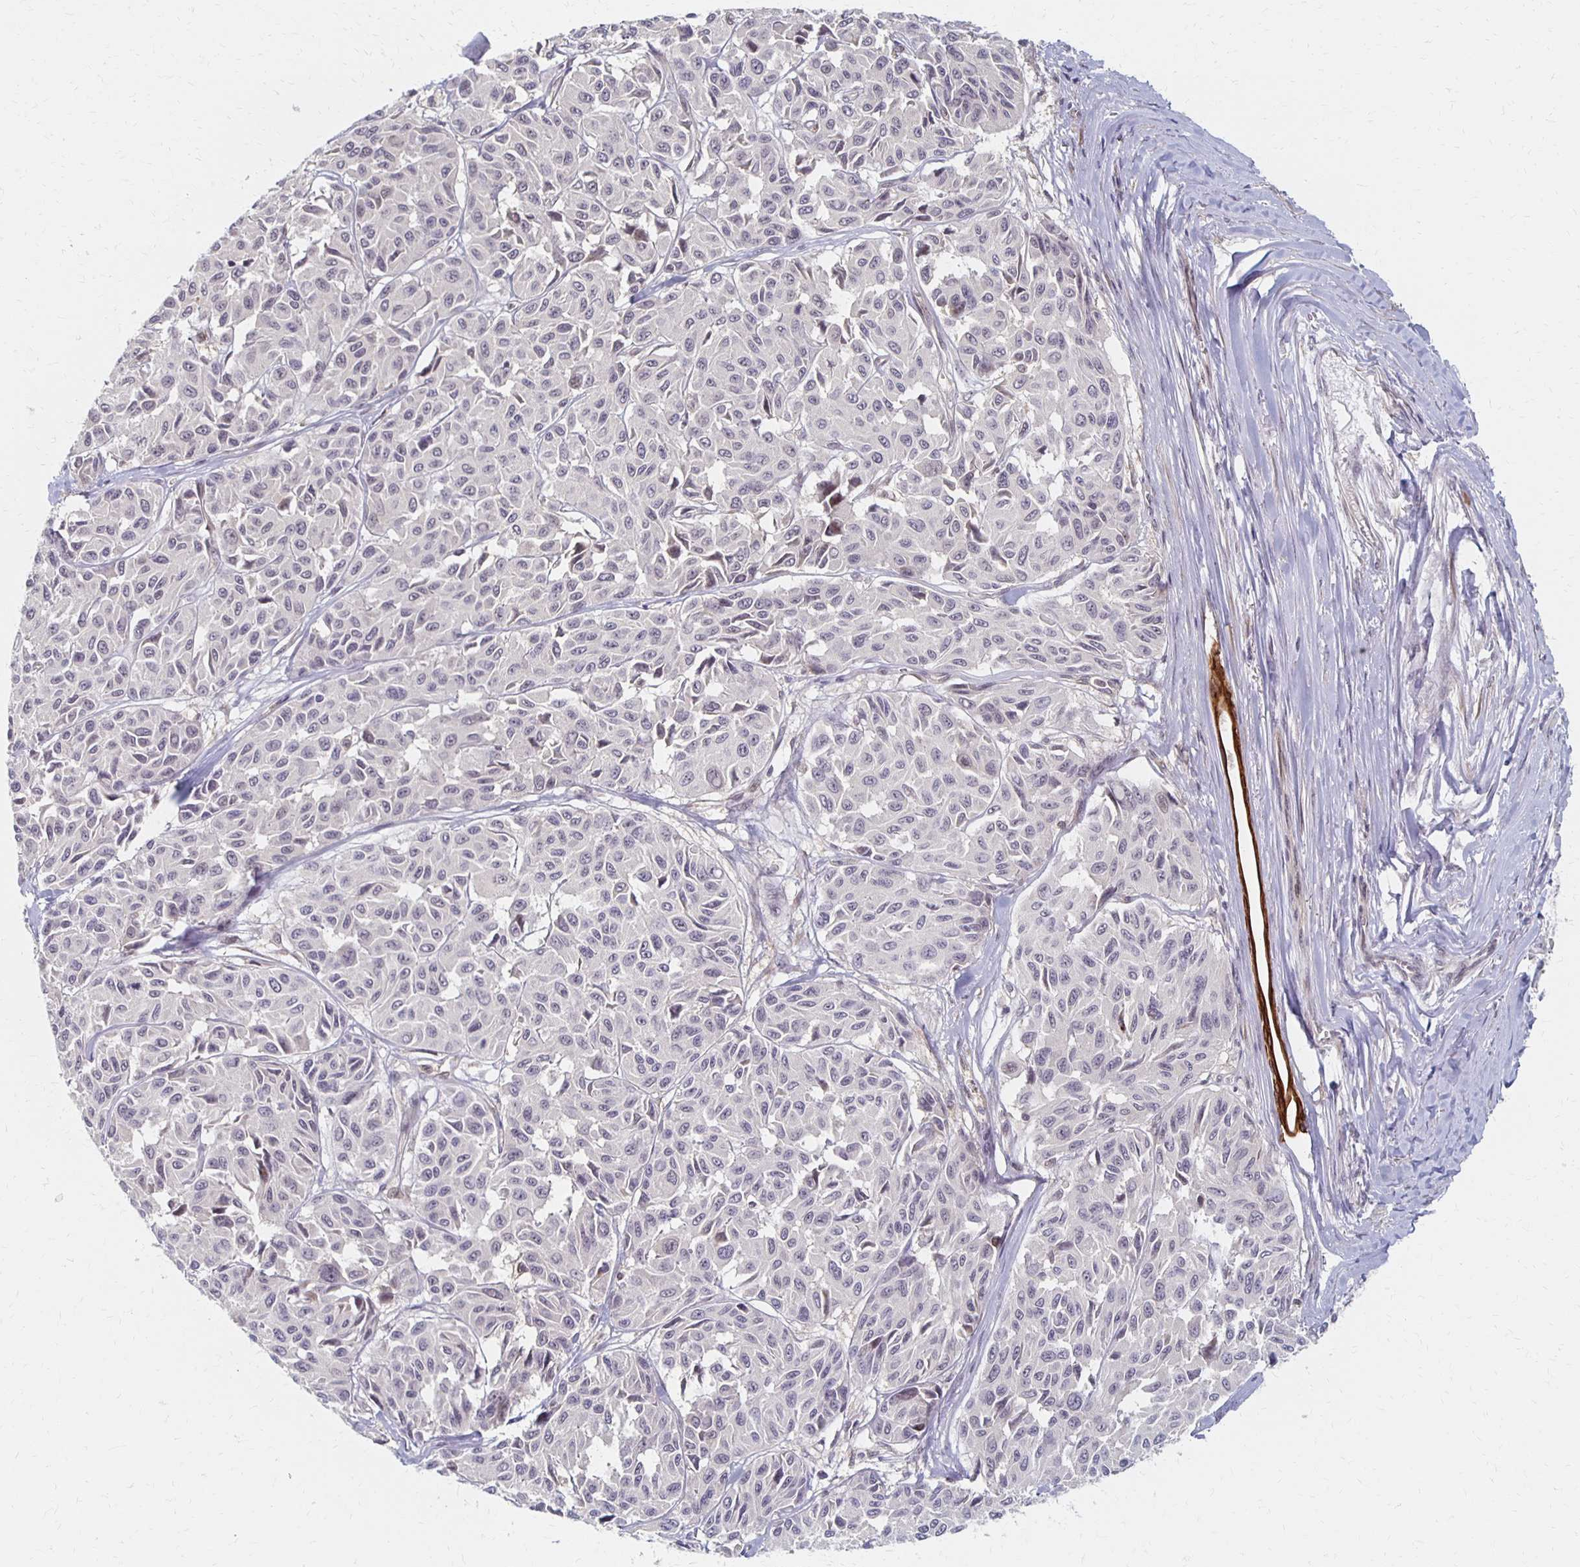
{"staining": {"intensity": "negative", "quantity": "none", "location": "none"}, "tissue": "melanoma", "cell_type": "Tumor cells", "image_type": "cancer", "snomed": [{"axis": "morphology", "description": "Malignant melanoma, NOS"}, {"axis": "topography", "description": "Skin"}], "caption": "IHC image of neoplastic tissue: human malignant melanoma stained with DAB reveals no significant protein expression in tumor cells.", "gene": "PRKCB", "patient": {"sex": "female", "age": 66}}